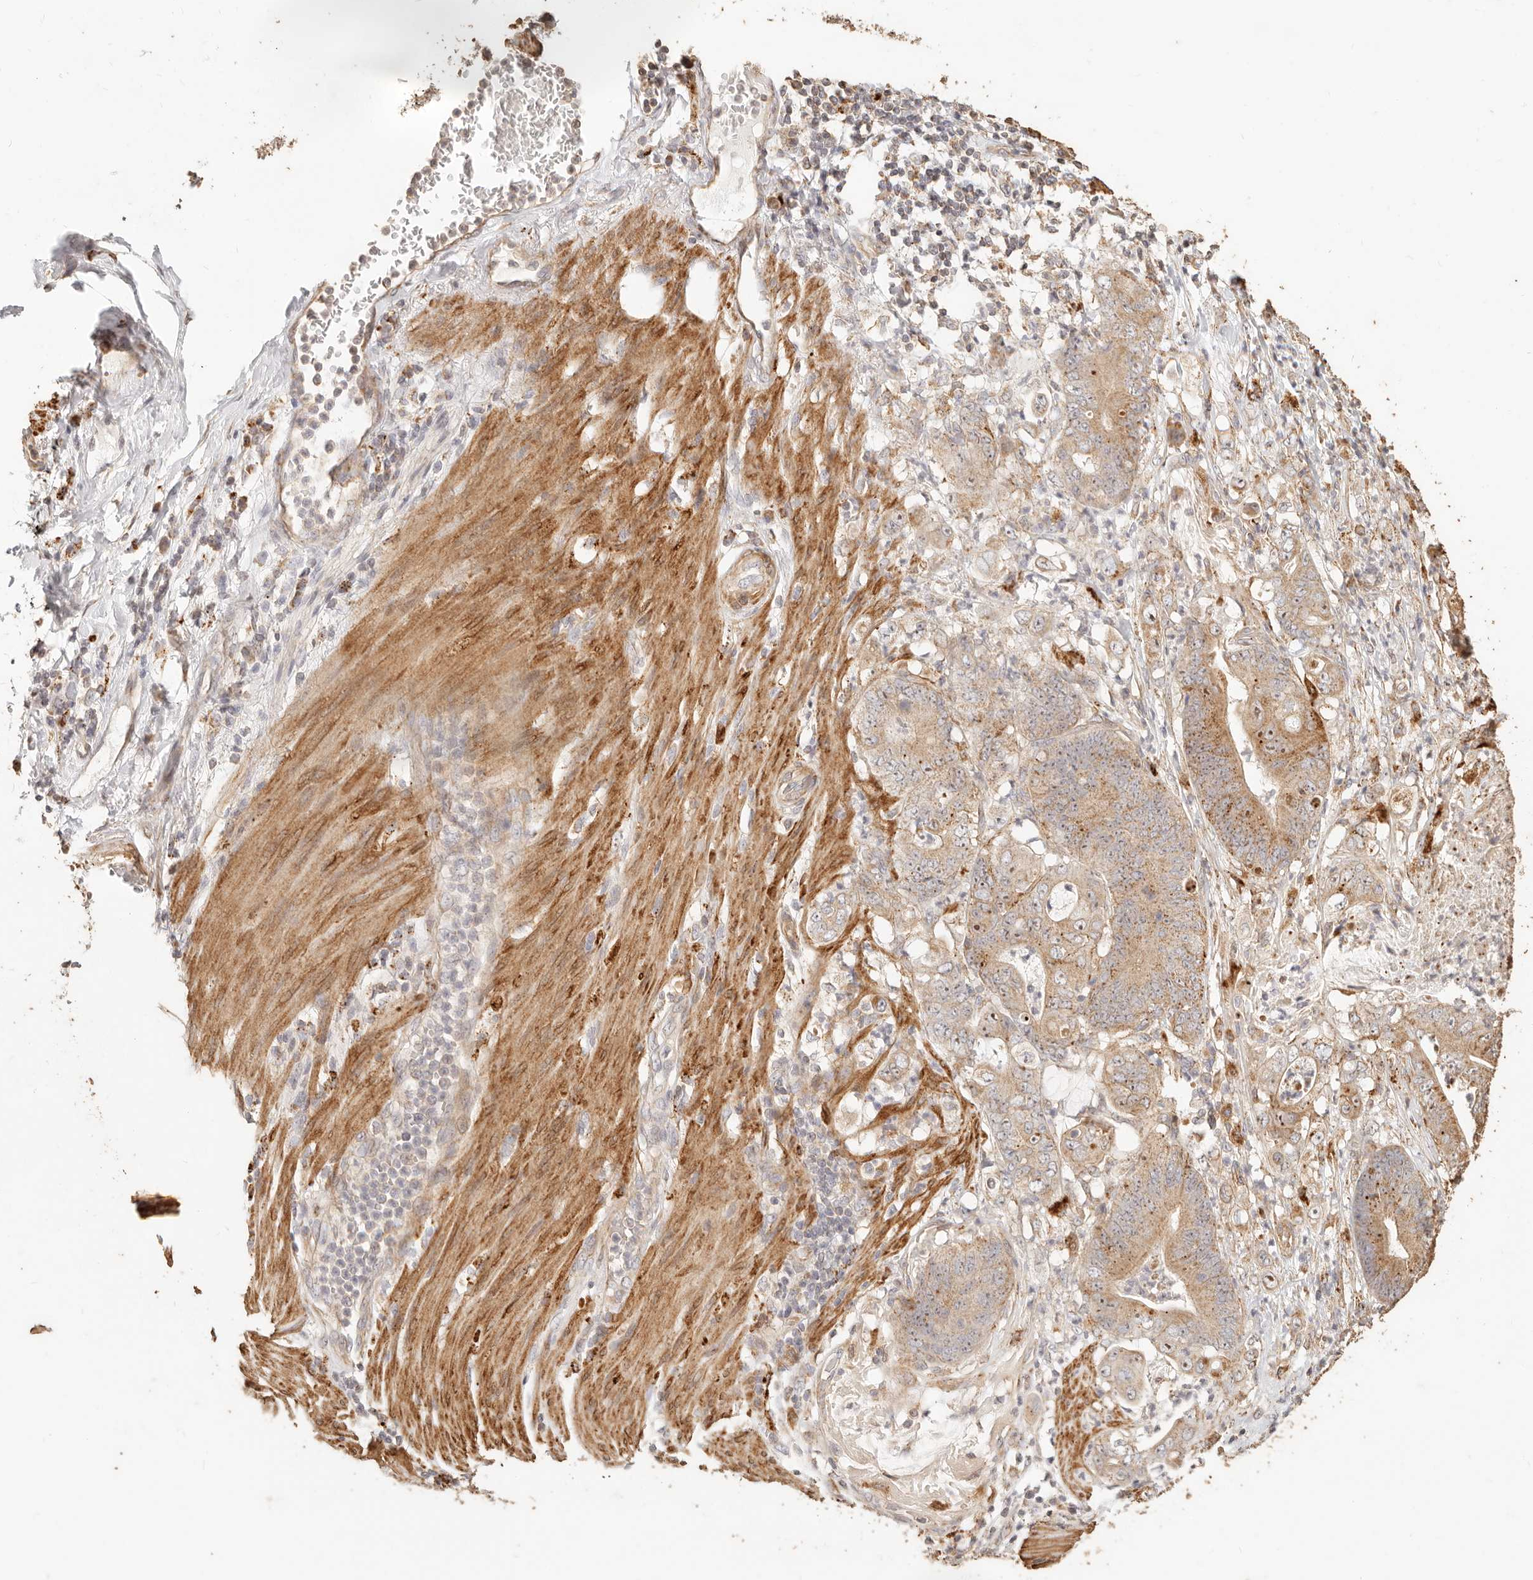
{"staining": {"intensity": "weak", "quantity": ">75%", "location": "cytoplasmic/membranous"}, "tissue": "stomach cancer", "cell_type": "Tumor cells", "image_type": "cancer", "snomed": [{"axis": "morphology", "description": "Adenocarcinoma, NOS"}, {"axis": "topography", "description": "Stomach"}], "caption": "Immunohistochemistry of adenocarcinoma (stomach) exhibits low levels of weak cytoplasmic/membranous staining in about >75% of tumor cells.", "gene": "PTPN22", "patient": {"sex": "female", "age": 73}}